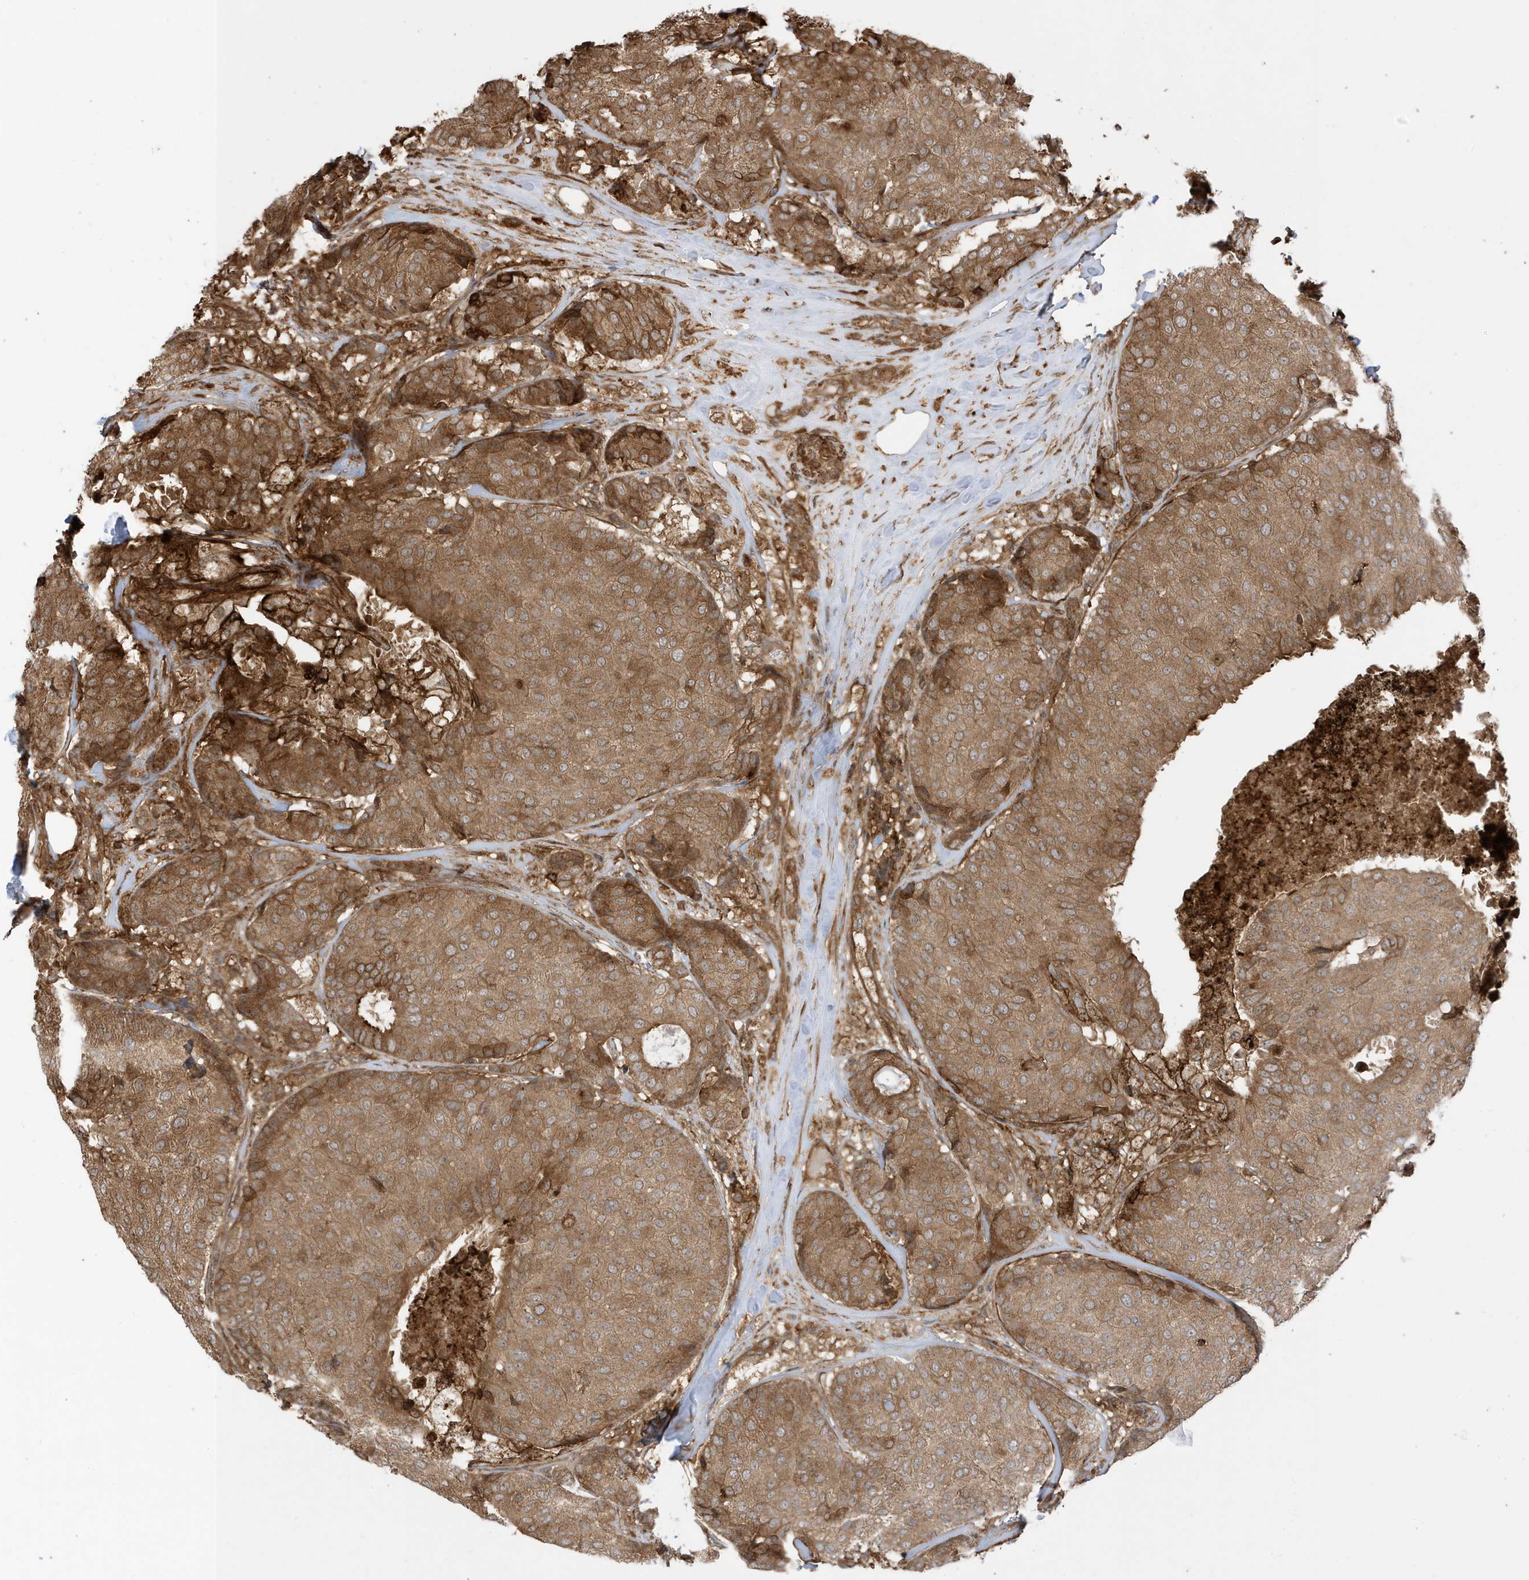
{"staining": {"intensity": "moderate", "quantity": ">75%", "location": "cytoplasmic/membranous"}, "tissue": "breast cancer", "cell_type": "Tumor cells", "image_type": "cancer", "snomed": [{"axis": "morphology", "description": "Duct carcinoma"}, {"axis": "topography", "description": "Breast"}], "caption": "Protein expression by immunohistochemistry (IHC) displays moderate cytoplasmic/membranous staining in about >75% of tumor cells in breast cancer (infiltrating ductal carcinoma).", "gene": "CDC42EP3", "patient": {"sex": "female", "age": 75}}